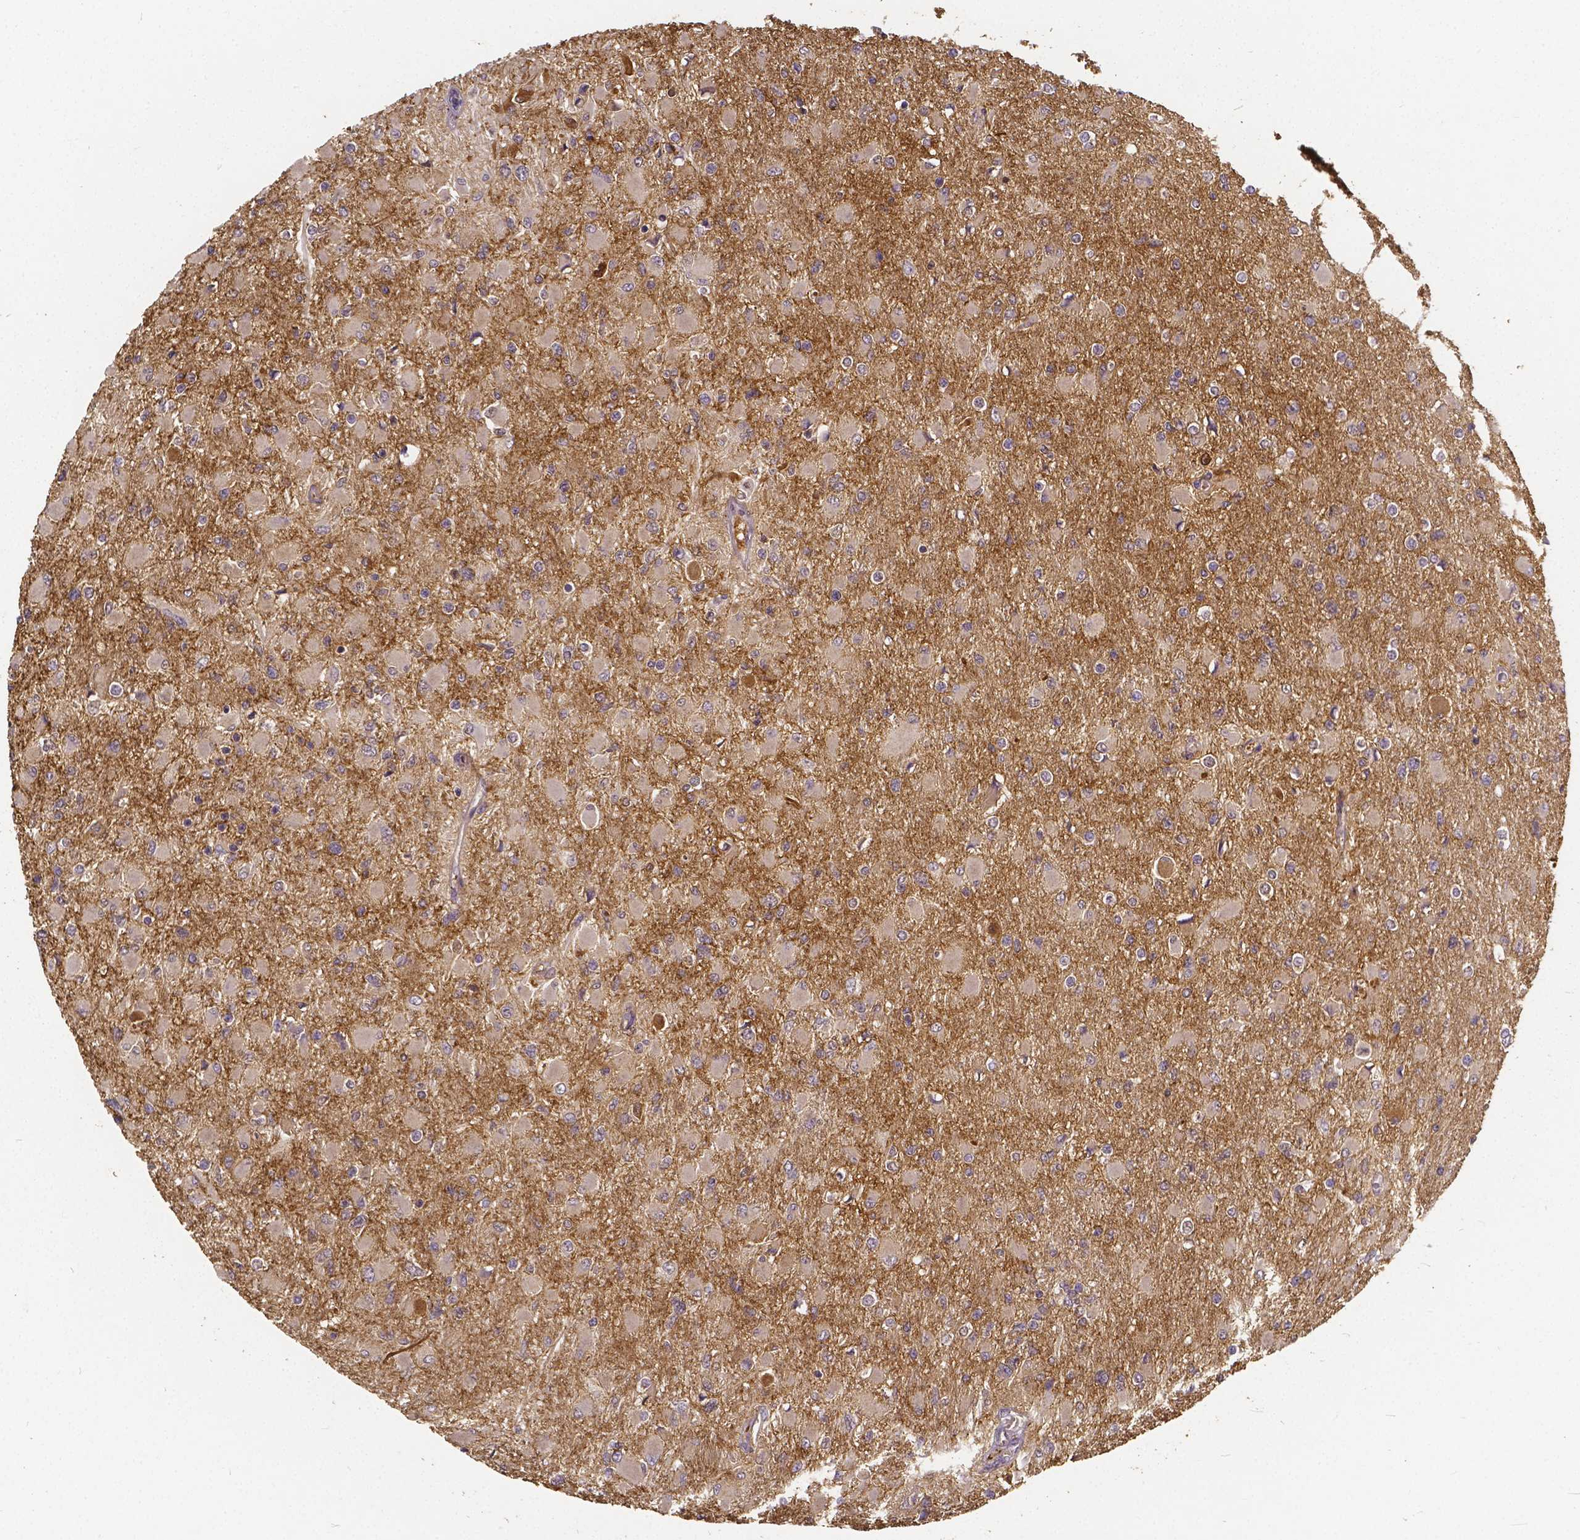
{"staining": {"intensity": "negative", "quantity": "none", "location": "none"}, "tissue": "glioma", "cell_type": "Tumor cells", "image_type": "cancer", "snomed": [{"axis": "morphology", "description": "Glioma, malignant, High grade"}, {"axis": "topography", "description": "Cerebral cortex"}], "caption": "An immunohistochemistry (IHC) micrograph of malignant high-grade glioma is shown. There is no staining in tumor cells of malignant high-grade glioma.", "gene": "CTNNA2", "patient": {"sex": "female", "age": 36}}